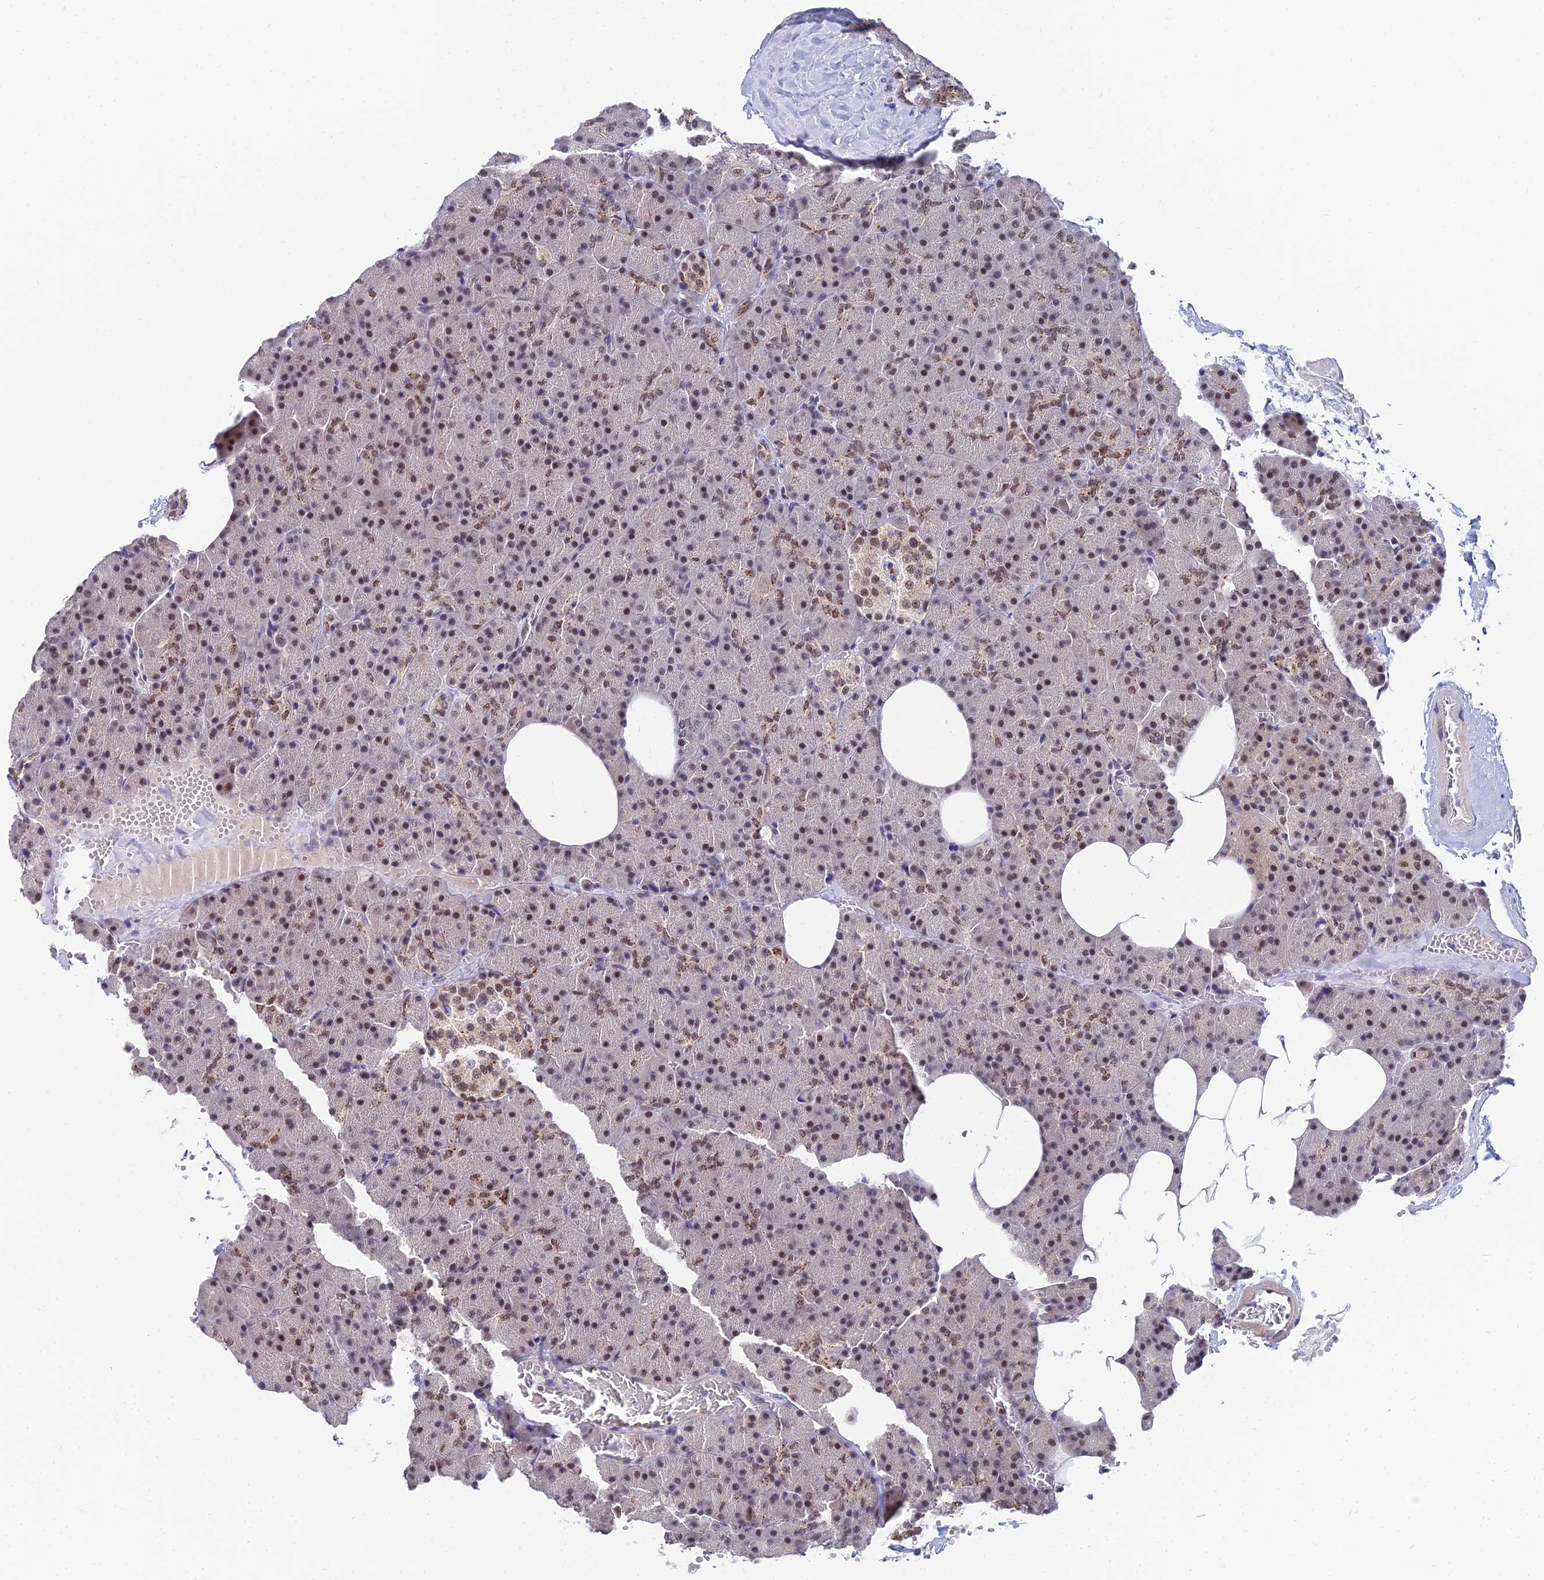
{"staining": {"intensity": "moderate", "quantity": "<25%", "location": "cytoplasmic/membranous,nuclear"}, "tissue": "pancreas", "cell_type": "Exocrine glandular cells", "image_type": "normal", "snomed": [{"axis": "morphology", "description": "Normal tissue, NOS"}, {"axis": "morphology", "description": "Carcinoid, malignant, NOS"}, {"axis": "topography", "description": "Pancreas"}], "caption": "A low amount of moderate cytoplasmic/membranous,nuclear expression is seen in approximately <25% of exocrine glandular cells in normal pancreas.", "gene": "THOC3", "patient": {"sex": "female", "age": 35}}